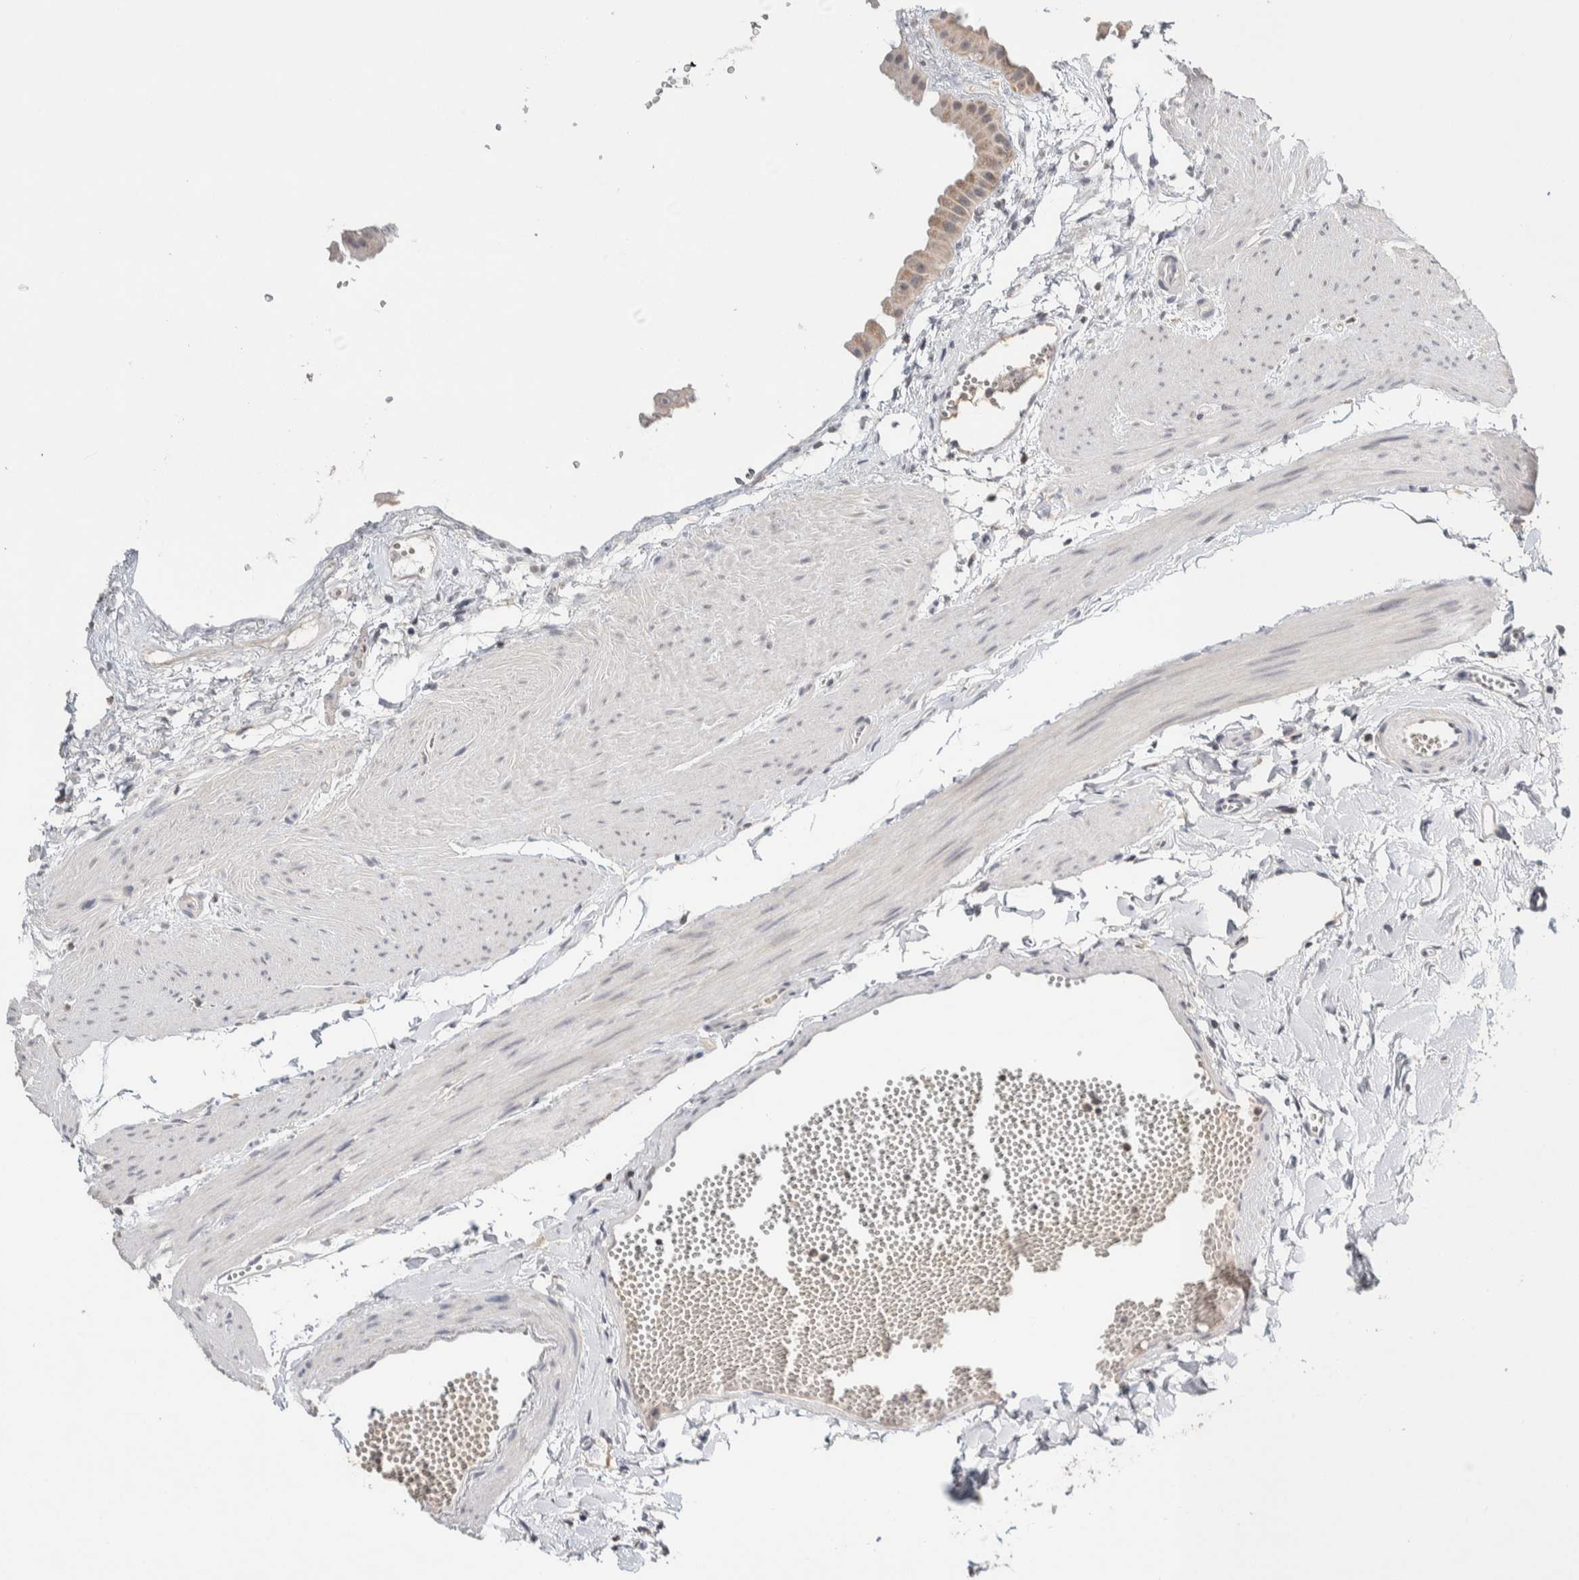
{"staining": {"intensity": "weak", "quantity": ">75%", "location": "cytoplasmic/membranous"}, "tissue": "gallbladder", "cell_type": "Glandular cells", "image_type": "normal", "snomed": [{"axis": "morphology", "description": "Normal tissue, NOS"}, {"axis": "topography", "description": "Gallbladder"}], "caption": "Immunohistochemistry image of benign gallbladder: gallbladder stained using IHC shows low levels of weak protein expression localized specifically in the cytoplasmic/membranous of glandular cells, appearing as a cytoplasmic/membranous brown color.", "gene": "CRAT", "patient": {"sex": "female", "age": 64}}